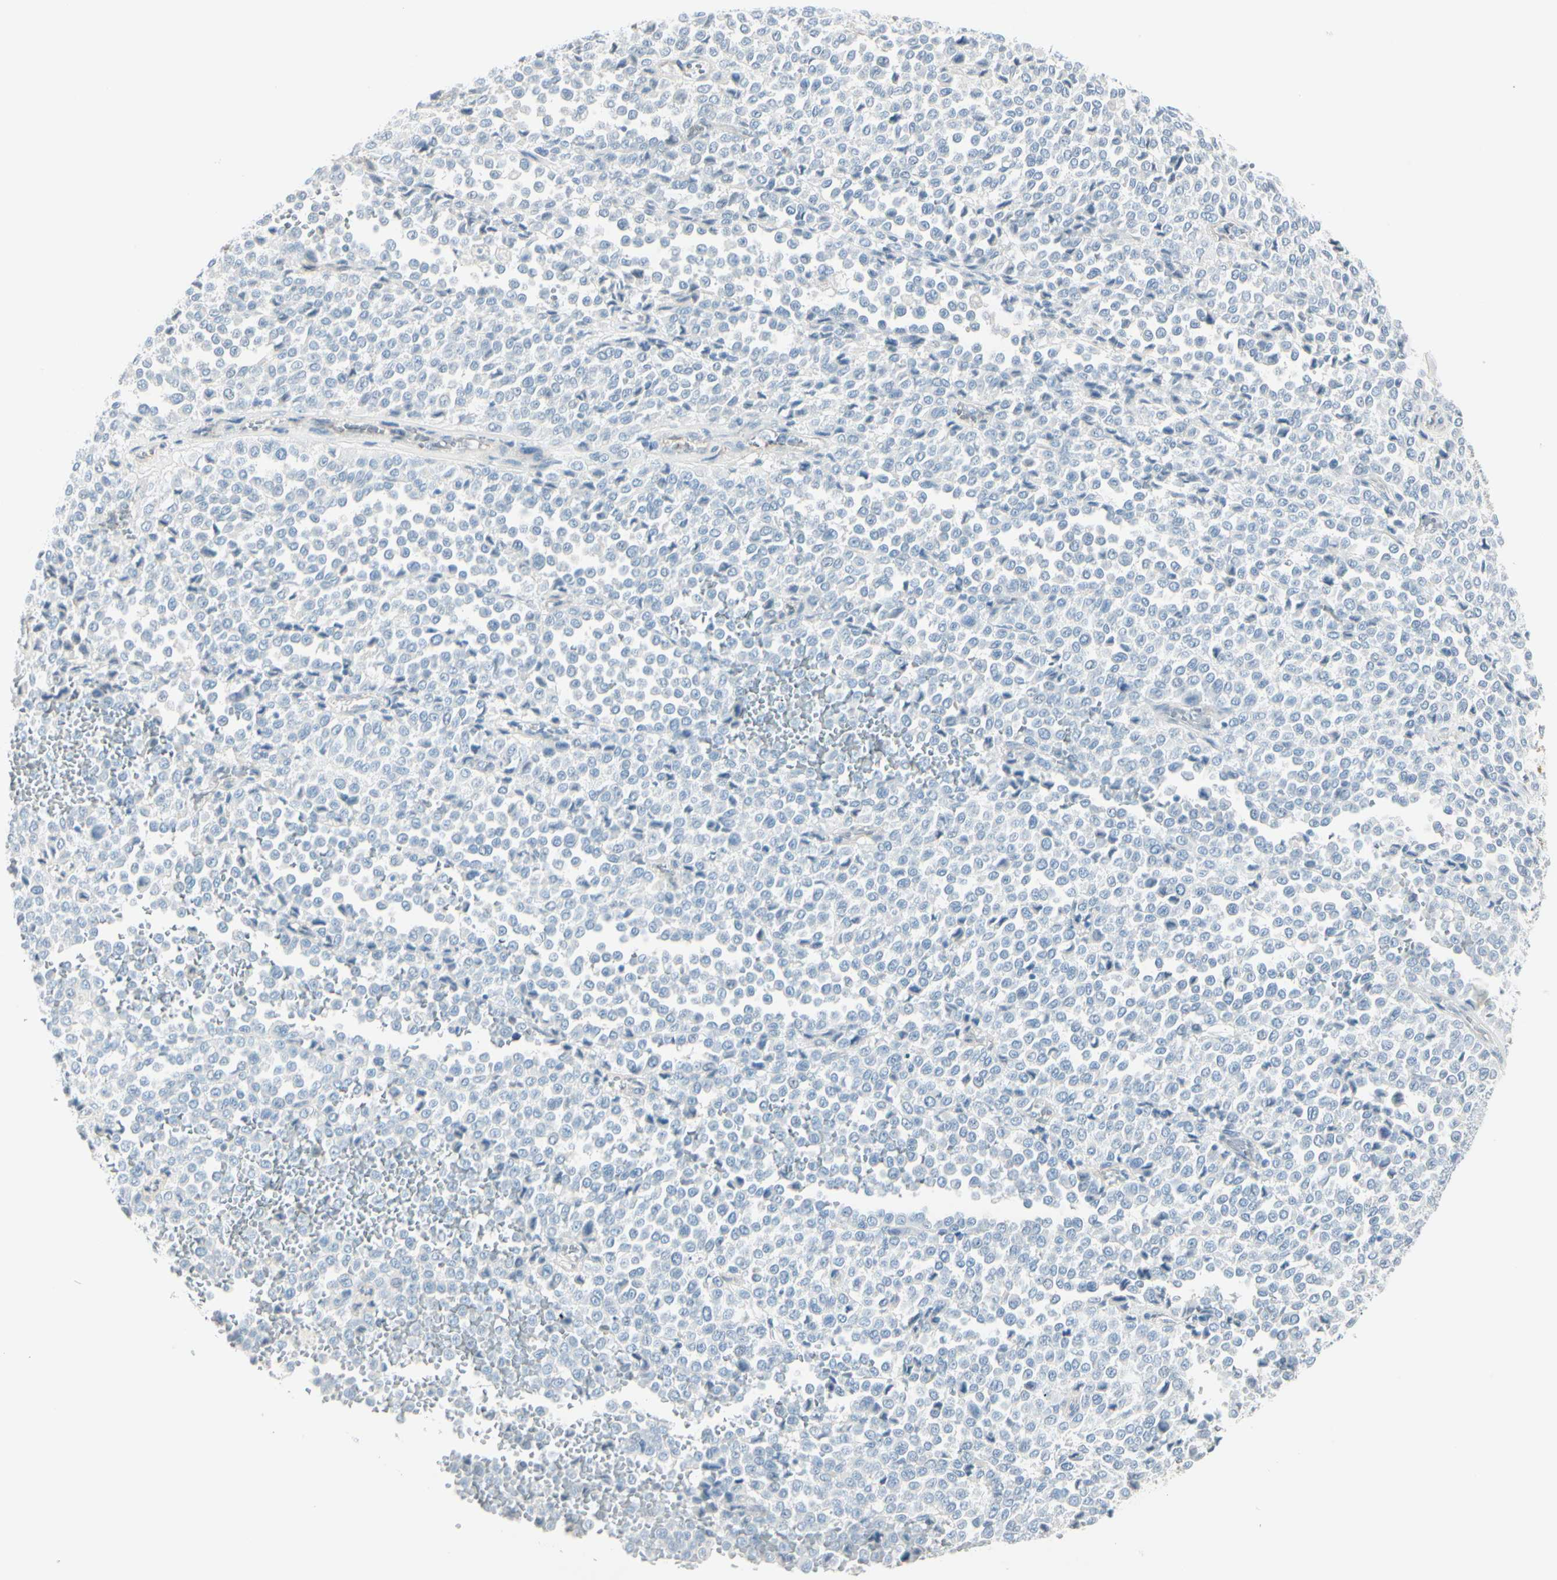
{"staining": {"intensity": "negative", "quantity": "none", "location": "none"}, "tissue": "melanoma", "cell_type": "Tumor cells", "image_type": "cancer", "snomed": [{"axis": "morphology", "description": "Malignant melanoma, Metastatic site"}, {"axis": "topography", "description": "Pancreas"}], "caption": "Human melanoma stained for a protein using IHC displays no positivity in tumor cells.", "gene": "CDHR5", "patient": {"sex": "female", "age": 30}}